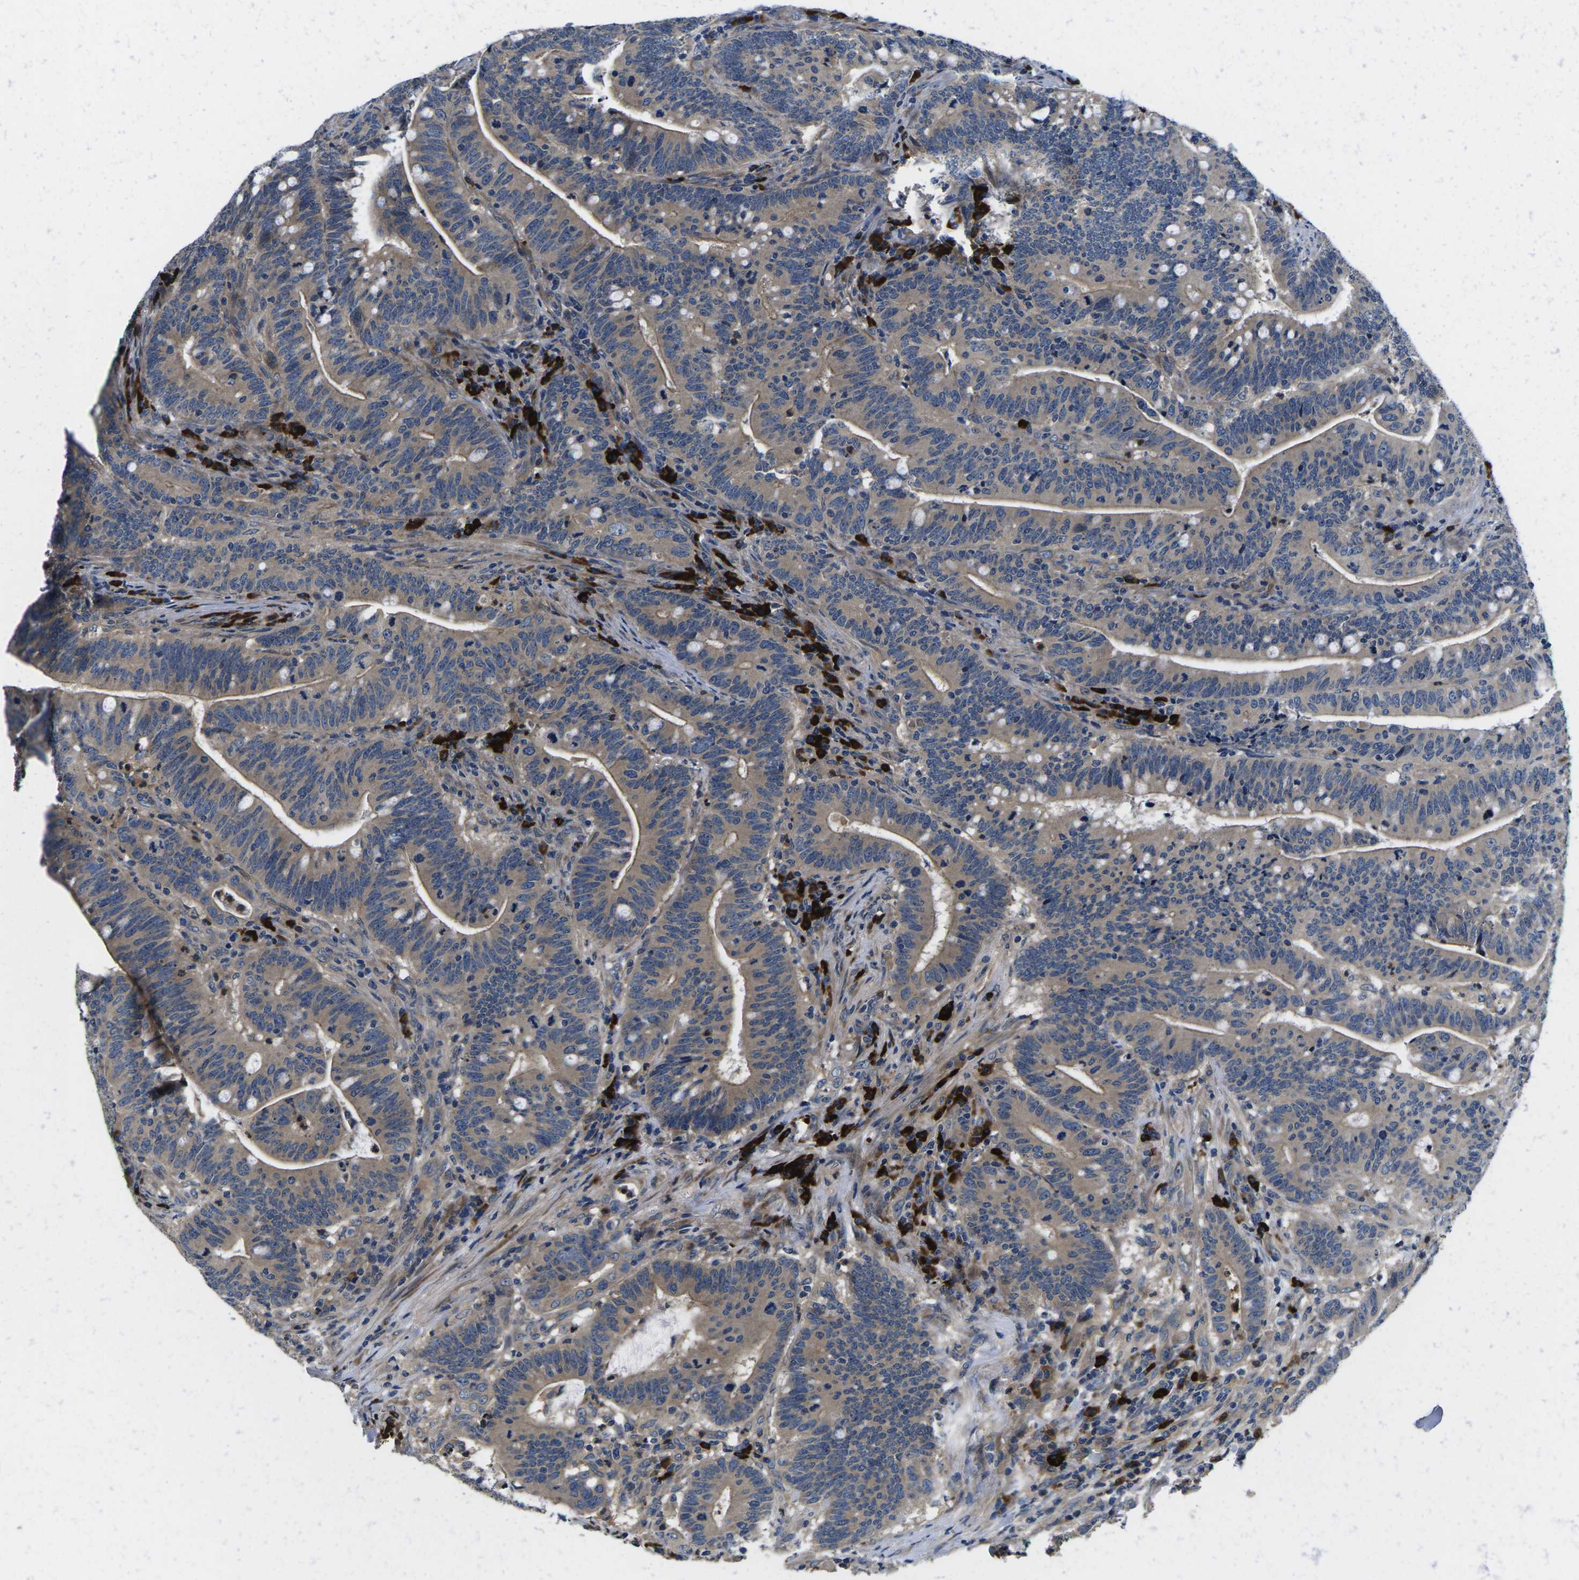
{"staining": {"intensity": "weak", "quantity": ">75%", "location": "cytoplasmic/membranous"}, "tissue": "colorectal cancer", "cell_type": "Tumor cells", "image_type": "cancer", "snomed": [{"axis": "morphology", "description": "Normal tissue, NOS"}, {"axis": "morphology", "description": "Adenocarcinoma, NOS"}, {"axis": "topography", "description": "Colon"}], "caption": "Immunohistochemical staining of colorectal cancer (adenocarcinoma) displays low levels of weak cytoplasmic/membranous staining in about >75% of tumor cells.", "gene": "PLCE1", "patient": {"sex": "female", "age": 66}}